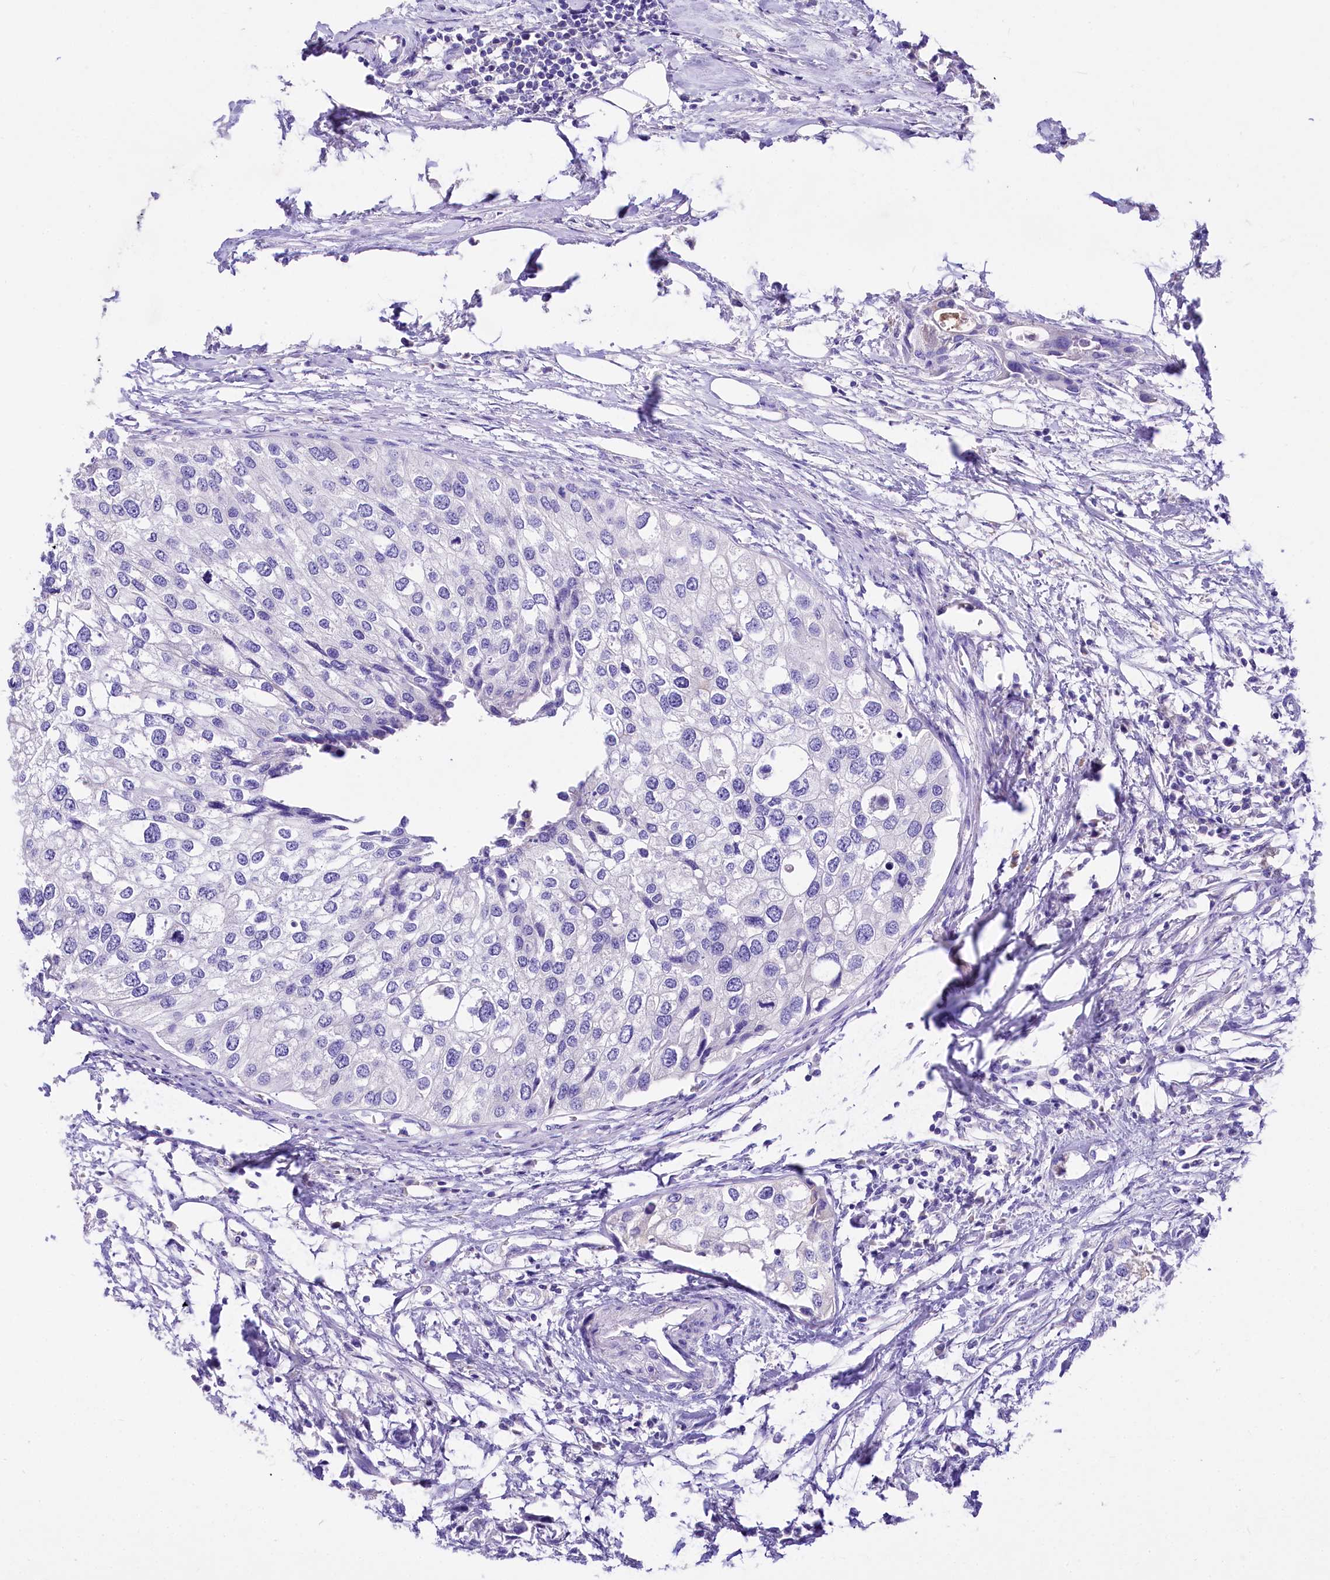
{"staining": {"intensity": "negative", "quantity": "none", "location": "none"}, "tissue": "urothelial cancer", "cell_type": "Tumor cells", "image_type": "cancer", "snomed": [{"axis": "morphology", "description": "Urothelial carcinoma, High grade"}, {"axis": "topography", "description": "Urinary bladder"}], "caption": "Image shows no protein expression in tumor cells of urothelial carcinoma (high-grade) tissue. (Stains: DAB immunohistochemistry with hematoxylin counter stain, Microscopy: brightfield microscopy at high magnification).", "gene": "A2ML1", "patient": {"sex": "male", "age": 64}}